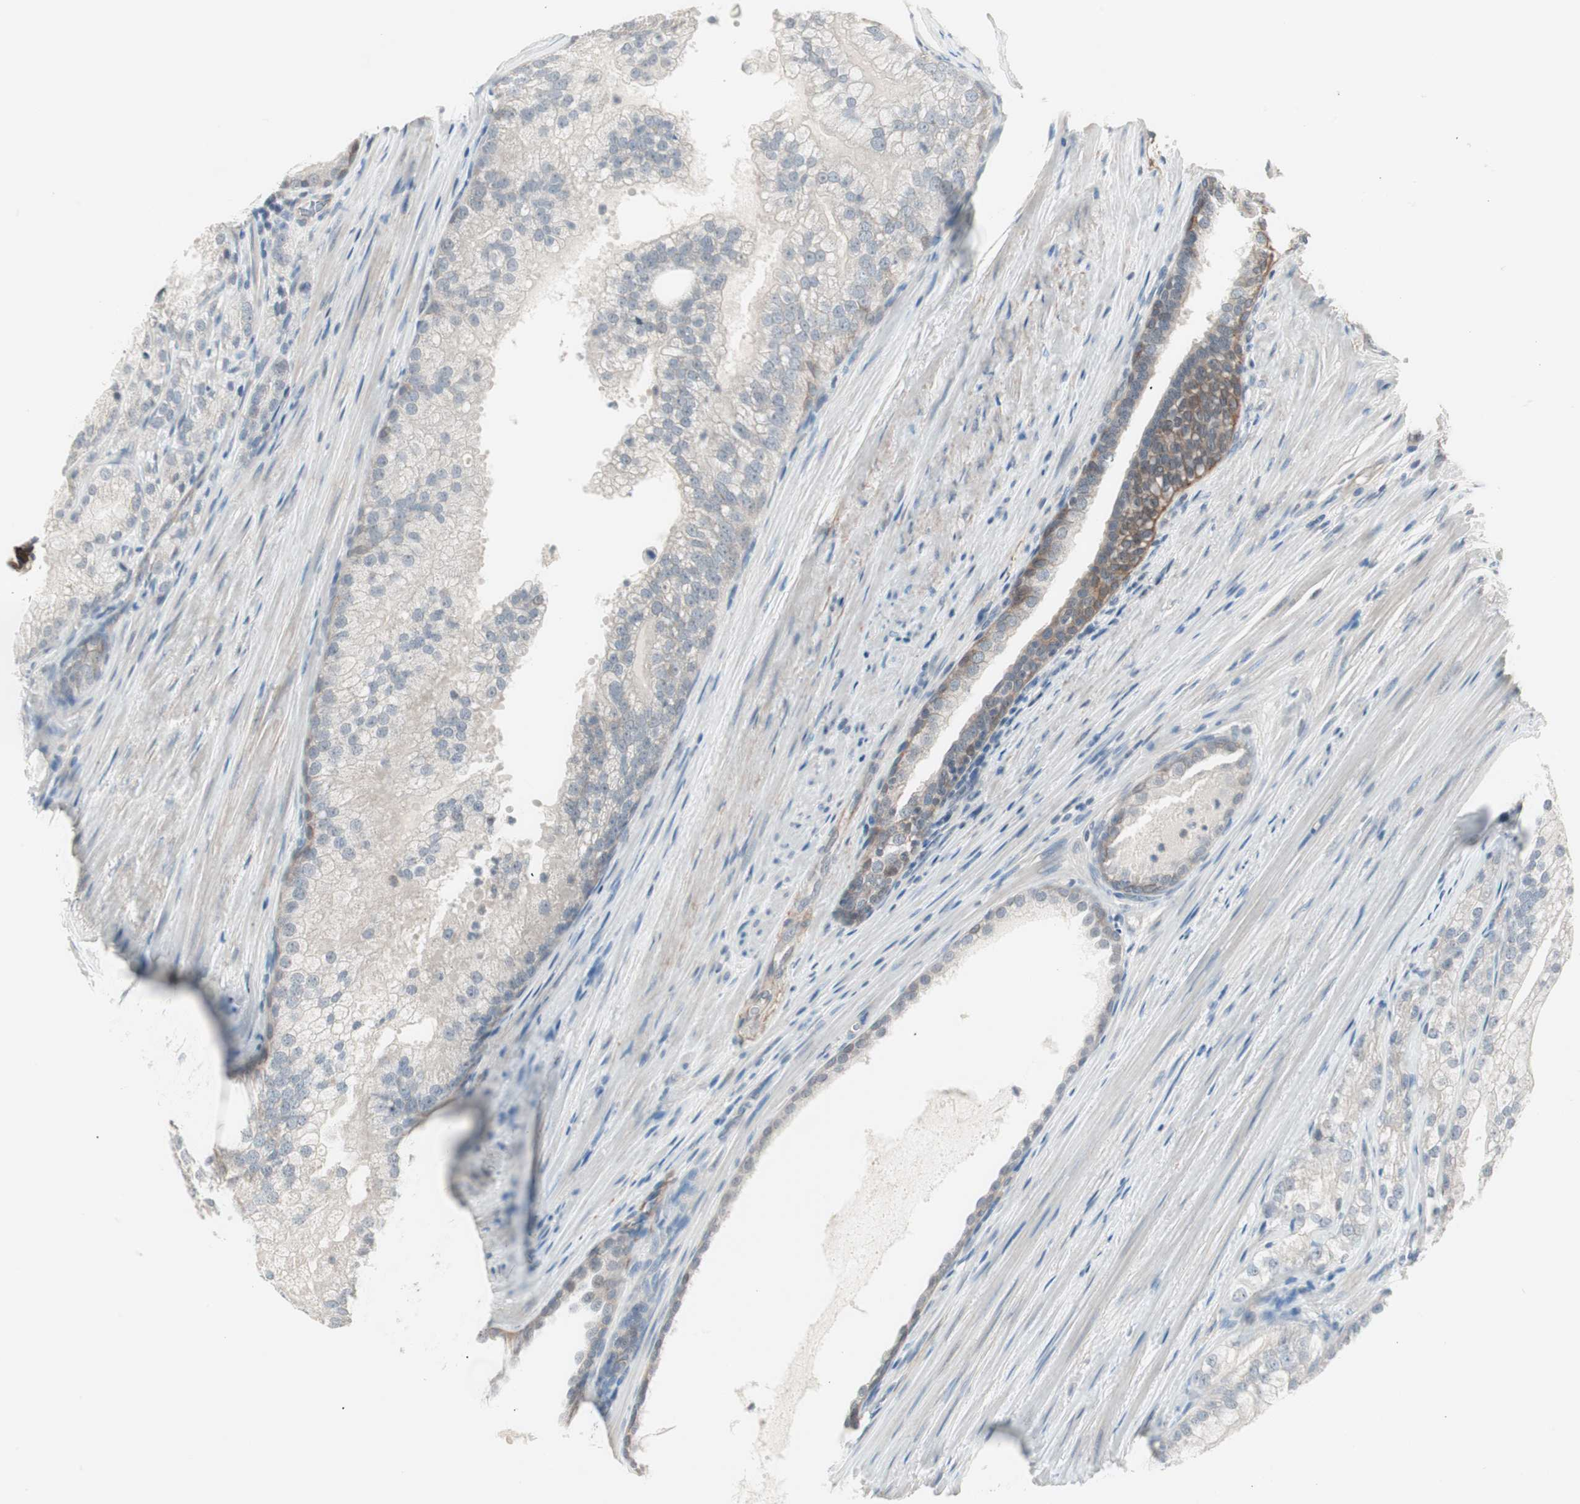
{"staining": {"intensity": "negative", "quantity": "none", "location": "none"}, "tissue": "prostate cancer", "cell_type": "Tumor cells", "image_type": "cancer", "snomed": [{"axis": "morphology", "description": "Adenocarcinoma, Low grade"}, {"axis": "topography", "description": "Prostate"}], "caption": "IHC micrograph of neoplastic tissue: human prostate adenocarcinoma (low-grade) stained with DAB displays no significant protein staining in tumor cells.", "gene": "ITGB4", "patient": {"sex": "male", "age": 69}}